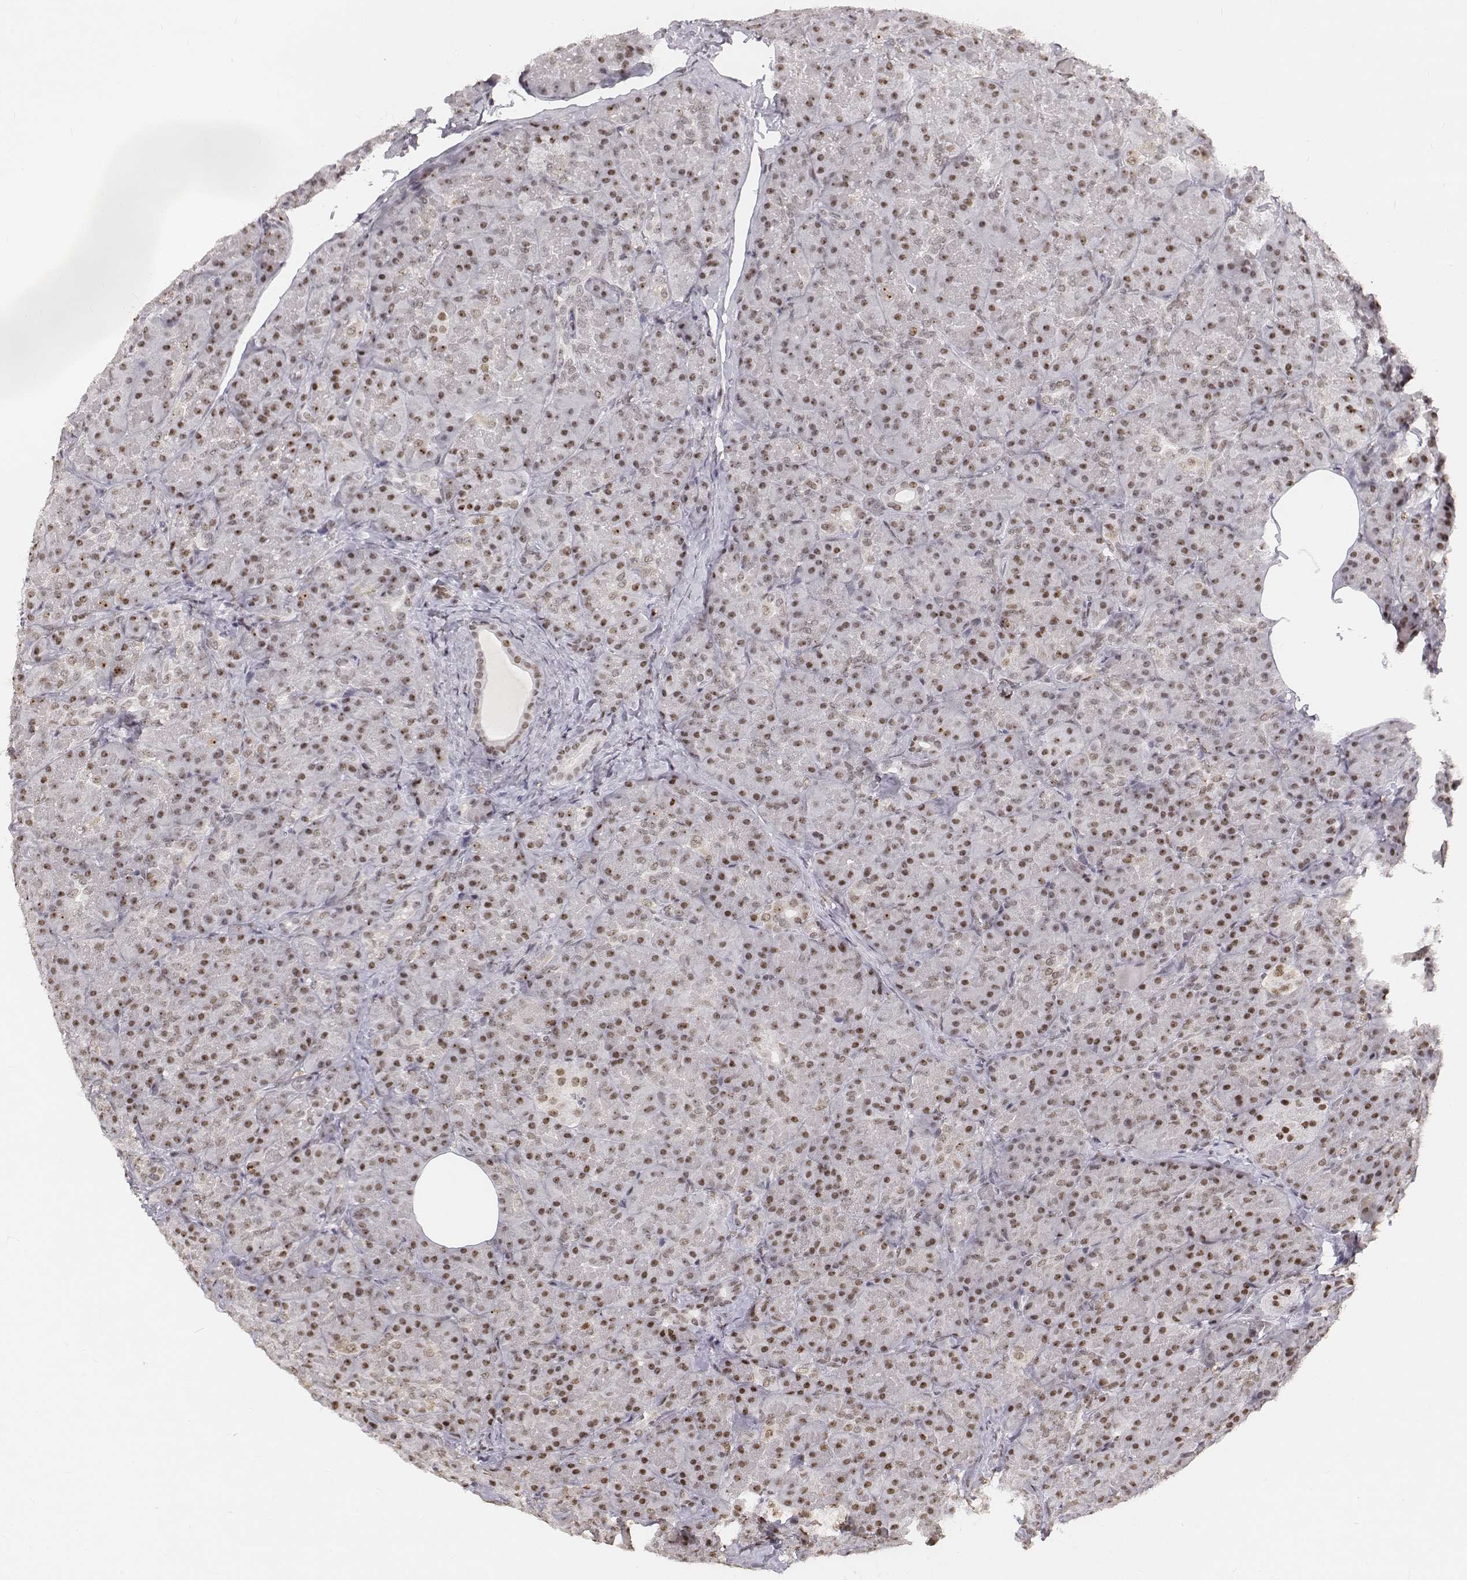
{"staining": {"intensity": "moderate", "quantity": ">75%", "location": "nuclear"}, "tissue": "pancreas", "cell_type": "Exocrine glandular cells", "image_type": "normal", "snomed": [{"axis": "morphology", "description": "Normal tissue, NOS"}, {"axis": "topography", "description": "Pancreas"}], "caption": "Immunohistochemical staining of benign human pancreas displays moderate nuclear protein staining in about >75% of exocrine glandular cells.", "gene": "PHF6", "patient": {"sex": "male", "age": 57}}